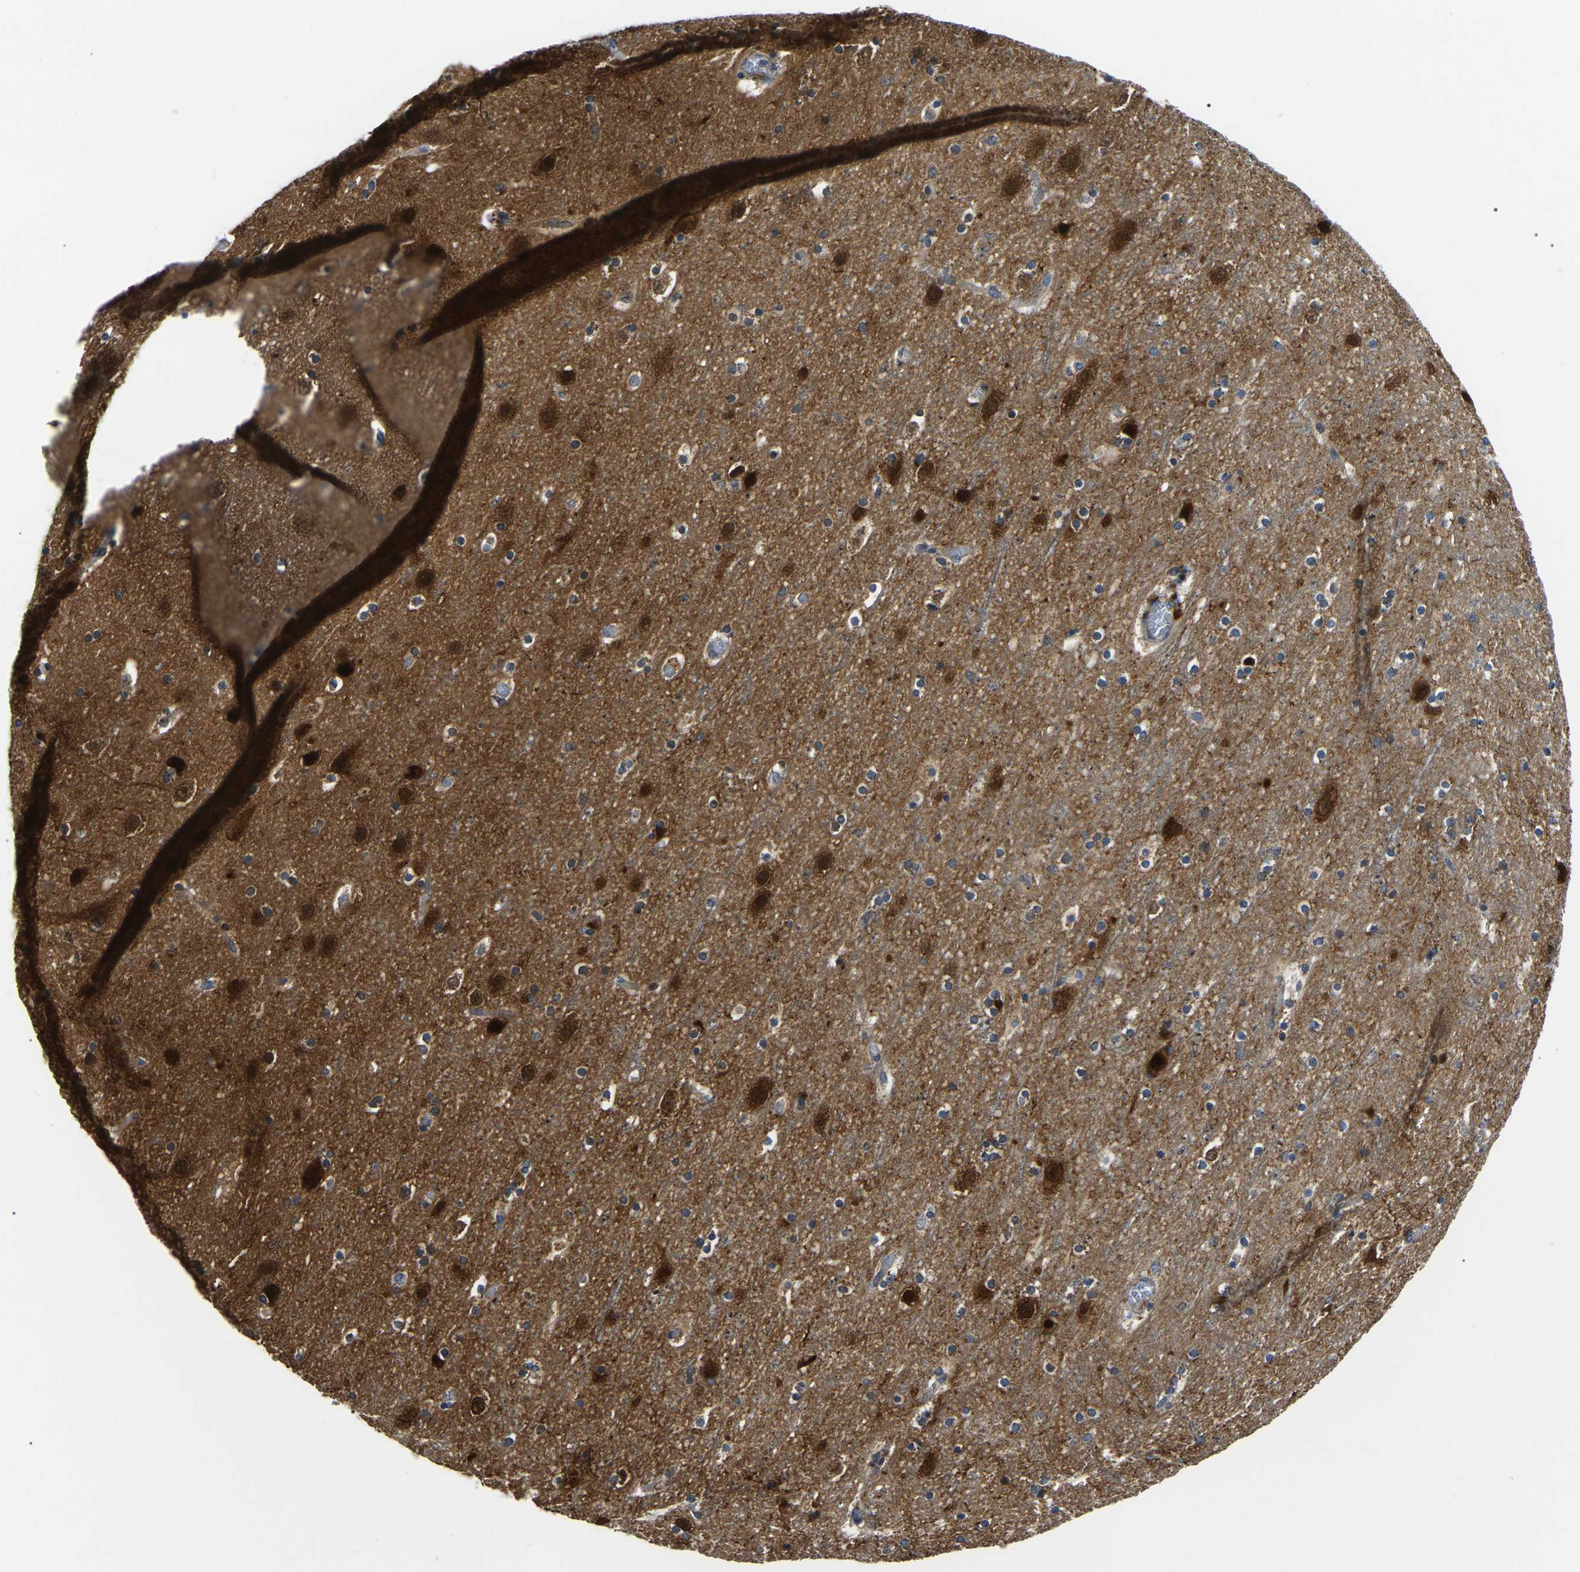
{"staining": {"intensity": "weak", "quantity": "25%-75%", "location": "cytoplasmic/membranous"}, "tissue": "cerebral cortex", "cell_type": "Endothelial cells", "image_type": "normal", "snomed": [{"axis": "morphology", "description": "Normal tissue, NOS"}, {"axis": "topography", "description": "Cerebral cortex"}], "caption": "There is low levels of weak cytoplasmic/membranous positivity in endothelial cells of unremarkable cerebral cortex, as demonstrated by immunohistochemical staining (brown color).", "gene": "PPM1E", "patient": {"sex": "male", "age": 45}}